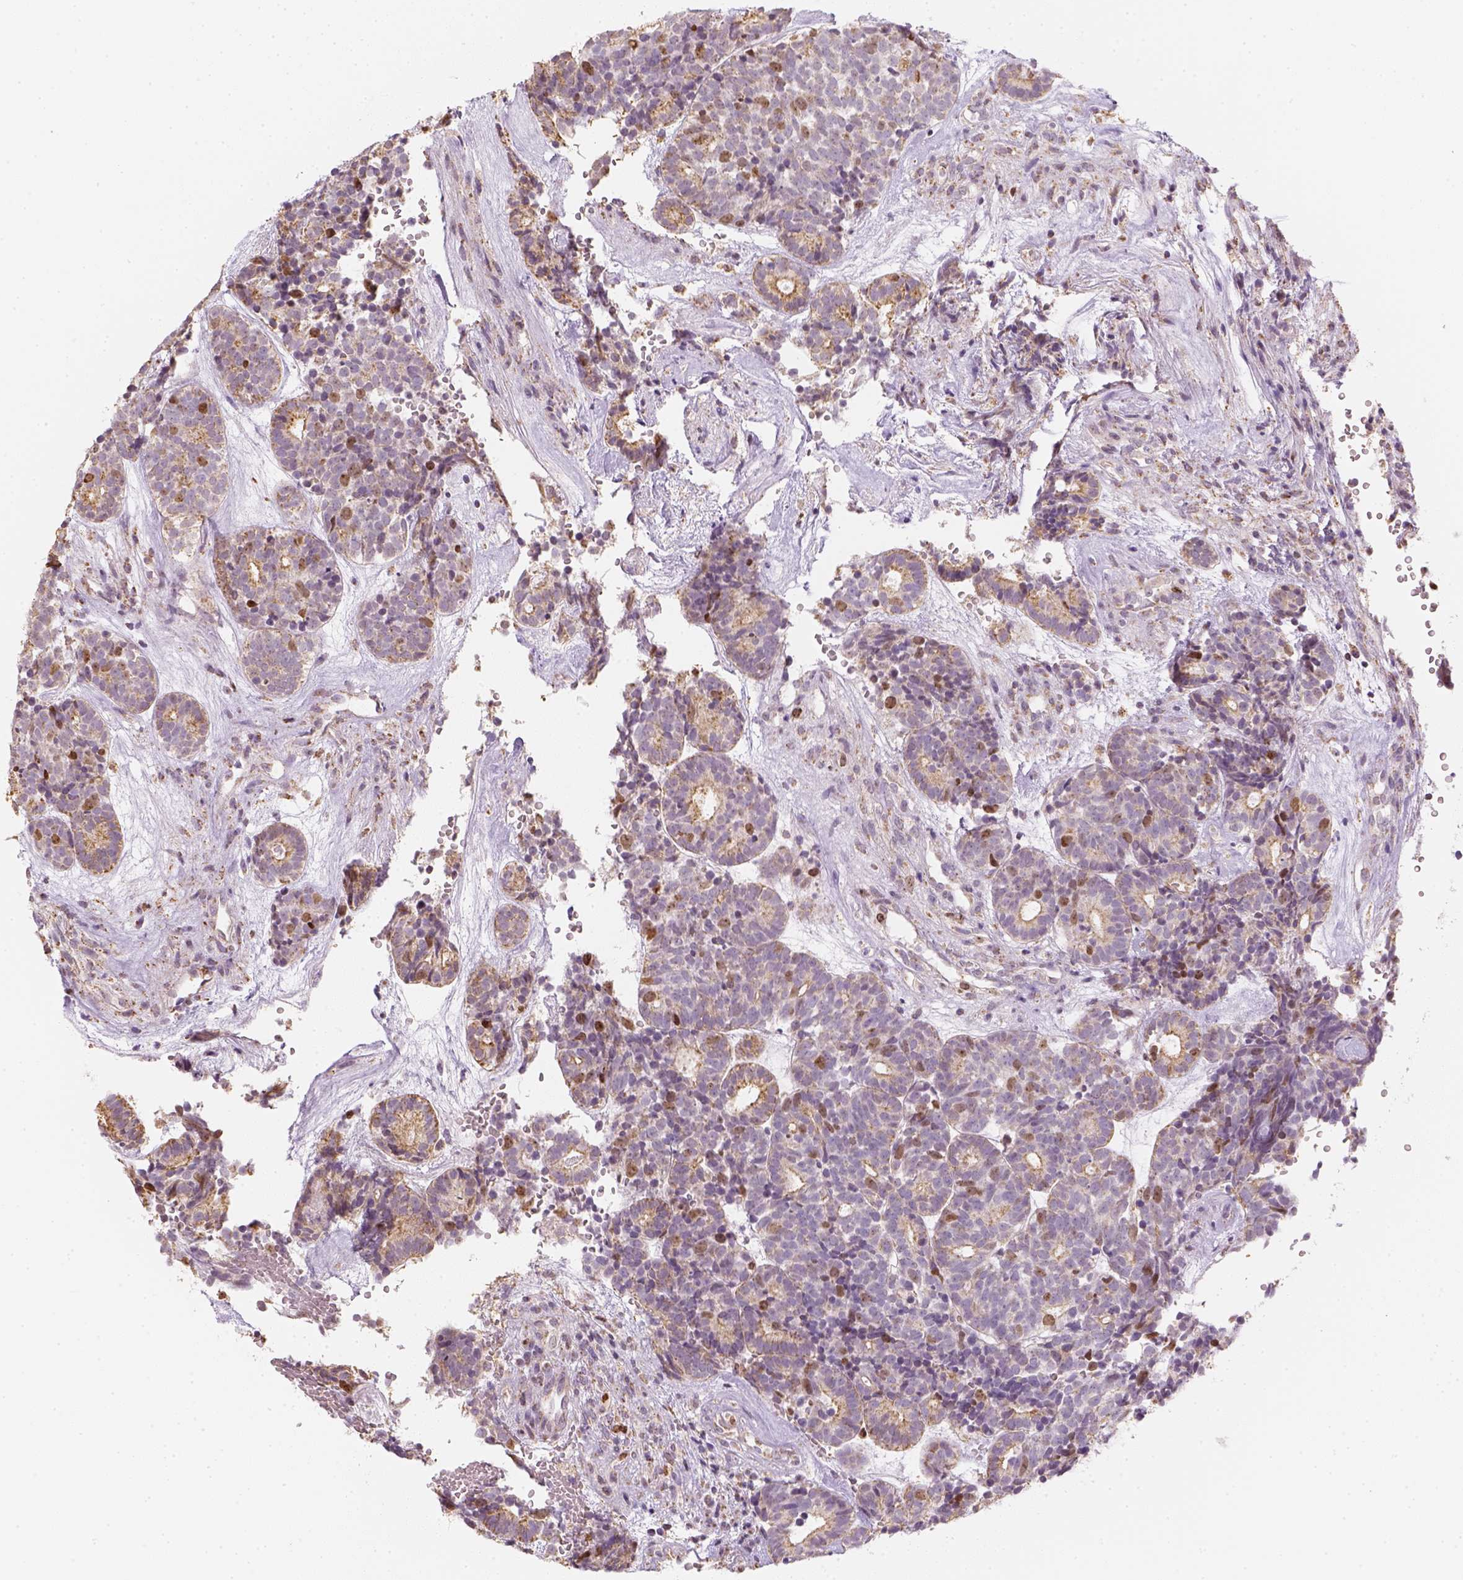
{"staining": {"intensity": "moderate", "quantity": "<25%", "location": "cytoplasmic/membranous,nuclear"}, "tissue": "head and neck cancer", "cell_type": "Tumor cells", "image_type": "cancer", "snomed": [{"axis": "morphology", "description": "Adenocarcinoma, NOS"}, {"axis": "topography", "description": "Head-Neck"}], "caption": "Head and neck cancer was stained to show a protein in brown. There is low levels of moderate cytoplasmic/membranous and nuclear positivity in approximately <25% of tumor cells. (Stains: DAB in brown, nuclei in blue, Microscopy: brightfield microscopy at high magnification).", "gene": "LCA5", "patient": {"sex": "female", "age": 81}}